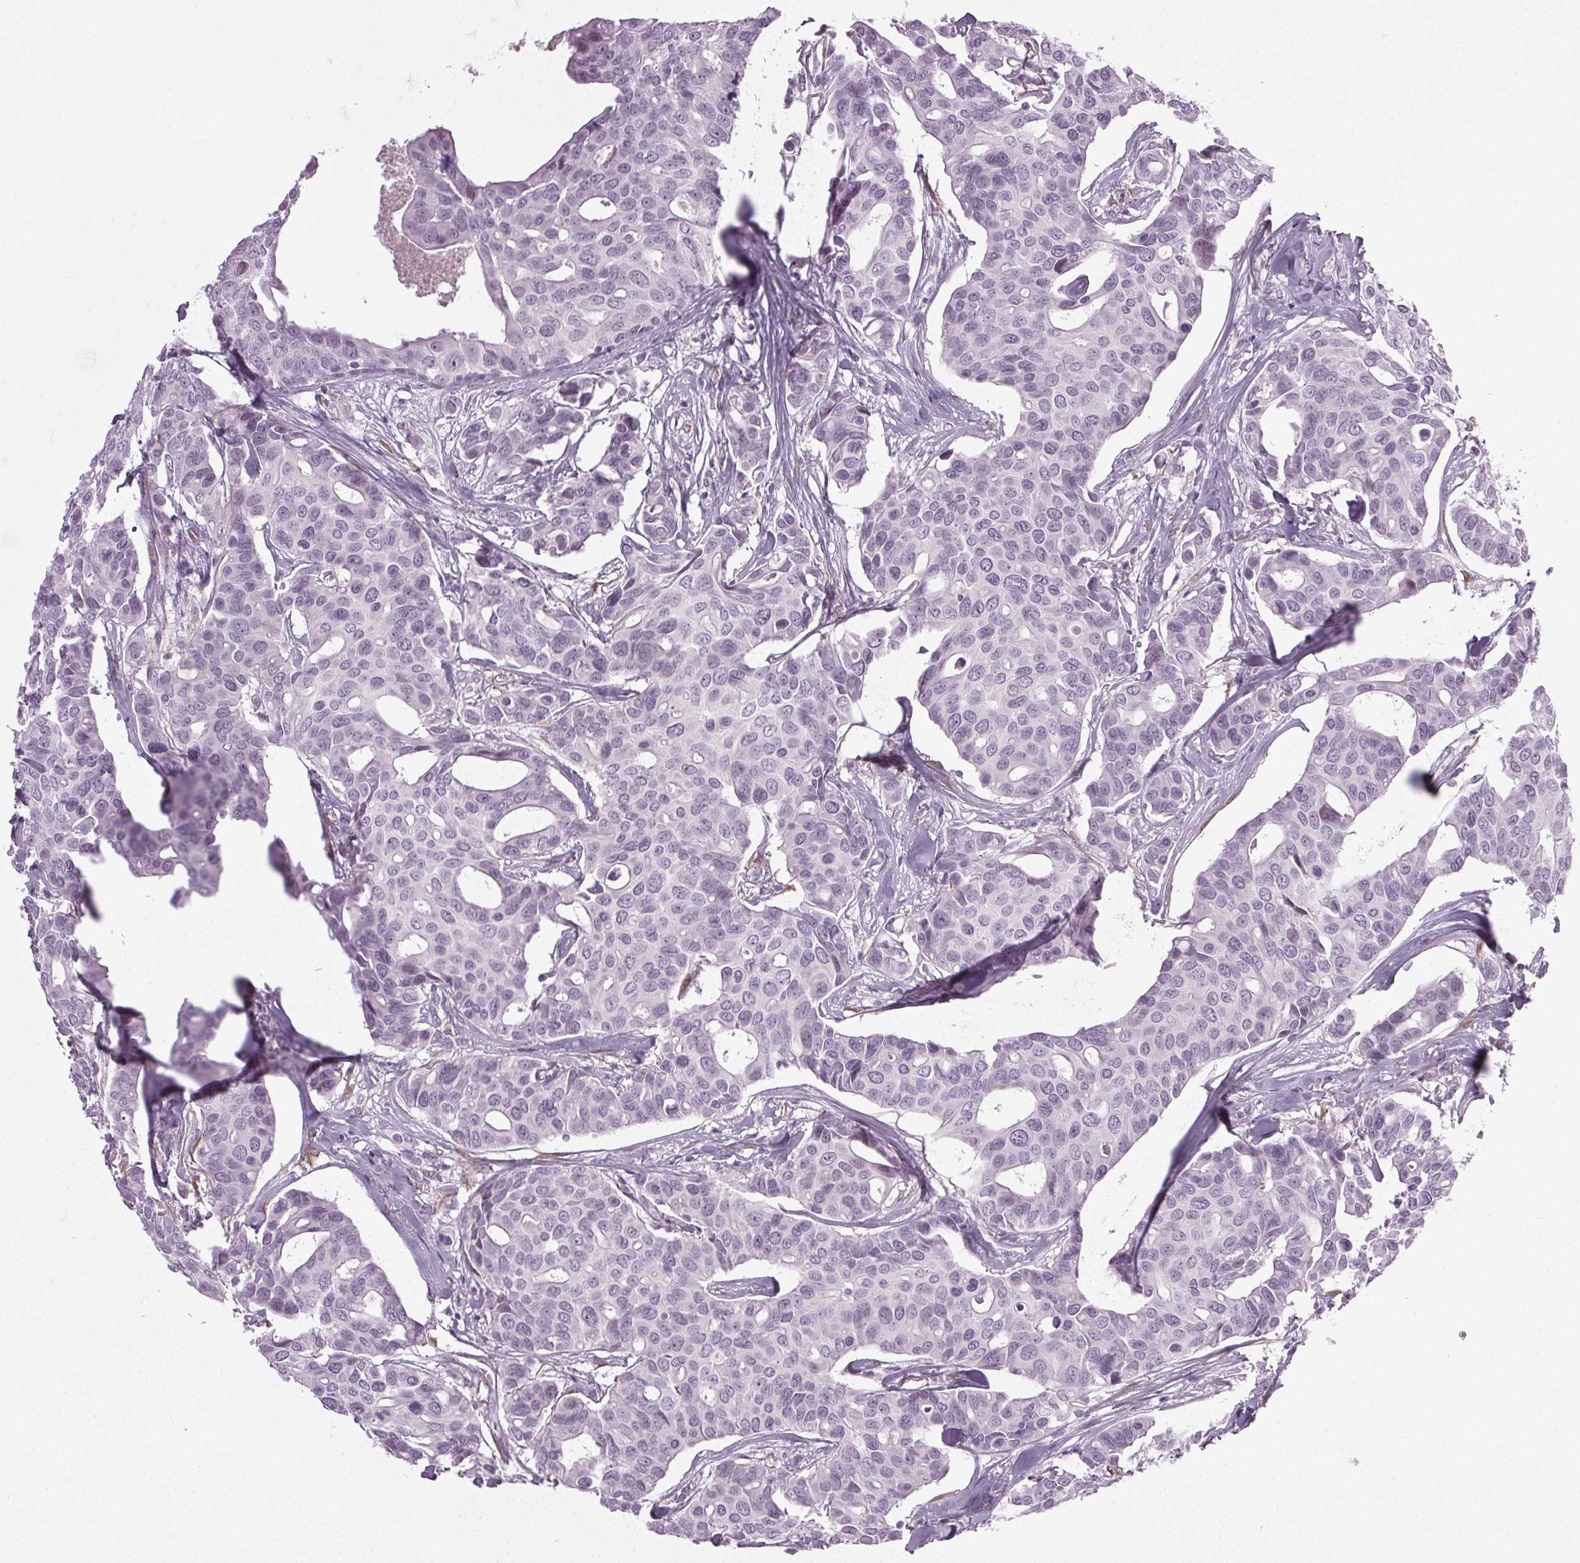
{"staining": {"intensity": "negative", "quantity": "none", "location": "none"}, "tissue": "breast cancer", "cell_type": "Tumor cells", "image_type": "cancer", "snomed": [{"axis": "morphology", "description": "Duct carcinoma"}, {"axis": "topography", "description": "Breast"}], "caption": "DAB immunohistochemical staining of intraductal carcinoma (breast) reveals no significant staining in tumor cells.", "gene": "IGF2BP1", "patient": {"sex": "female", "age": 54}}